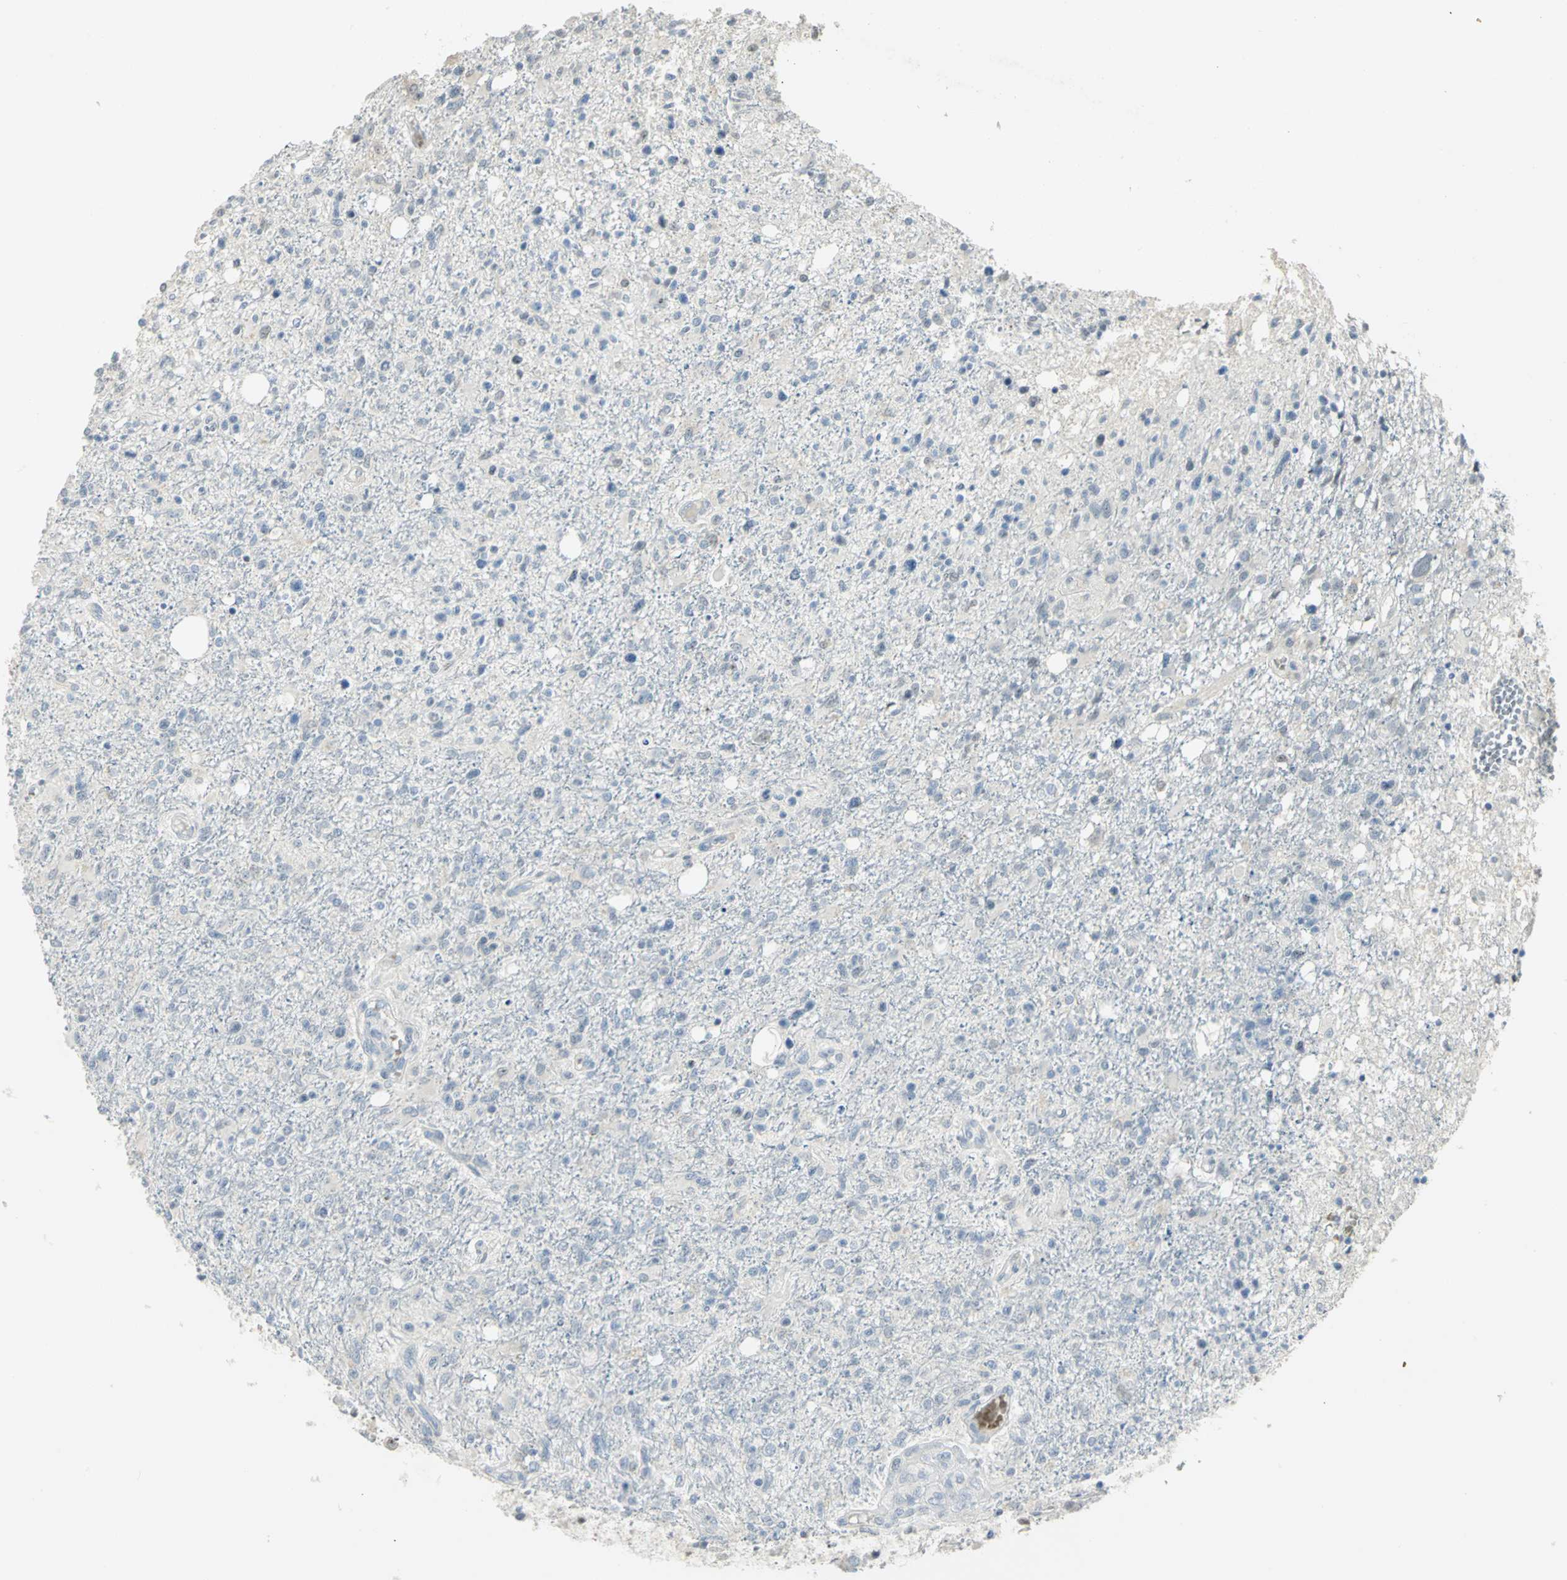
{"staining": {"intensity": "negative", "quantity": "none", "location": "none"}, "tissue": "glioma", "cell_type": "Tumor cells", "image_type": "cancer", "snomed": [{"axis": "morphology", "description": "Glioma, malignant, High grade"}, {"axis": "topography", "description": "Cerebral cortex"}], "caption": "This is an immunohistochemistry (IHC) histopathology image of human glioma. There is no staining in tumor cells.", "gene": "BCL6", "patient": {"sex": "male", "age": 76}}